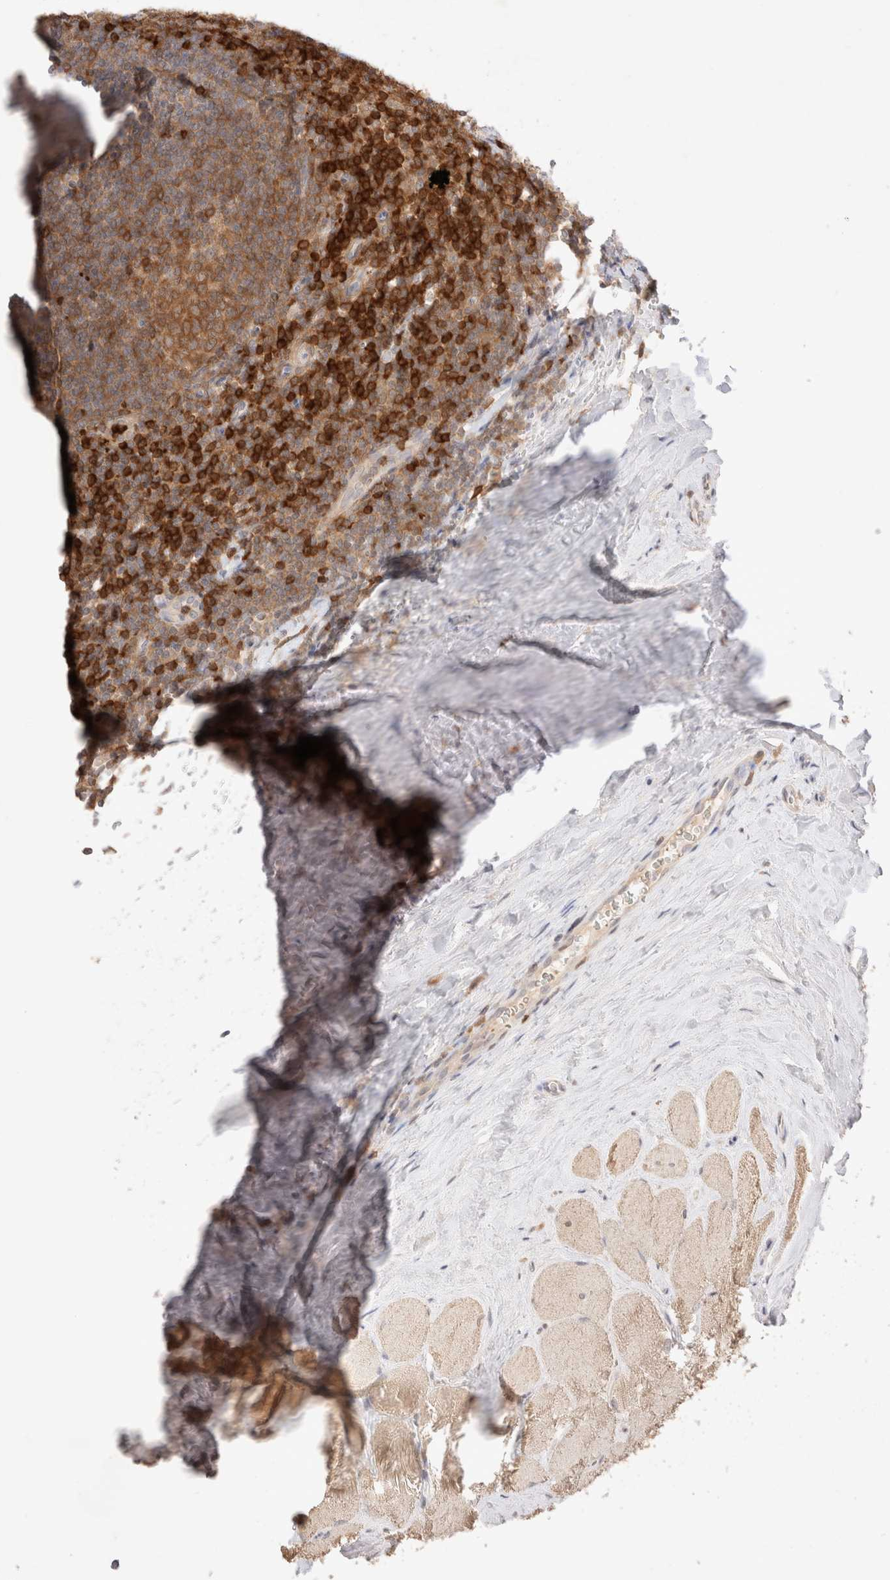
{"staining": {"intensity": "moderate", "quantity": "25%-75%", "location": "cytoplasmic/membranous"}, "tissue": "tonsil", "cell_type": "Germinal center cells", "image_type": "normal", "snomed": [{"axis": "morphology", "description": "Normal tissue, NOS"}, {"axis": "topography", "description": "Tonsil"}], "caption": "Moderate cytoplasmic/membranous staining is identified in about 25%-75% of germinal center cells in unremarkable tonsil.", "gene": "STARD10", "patient": {"sex": "male", "age": 27}}